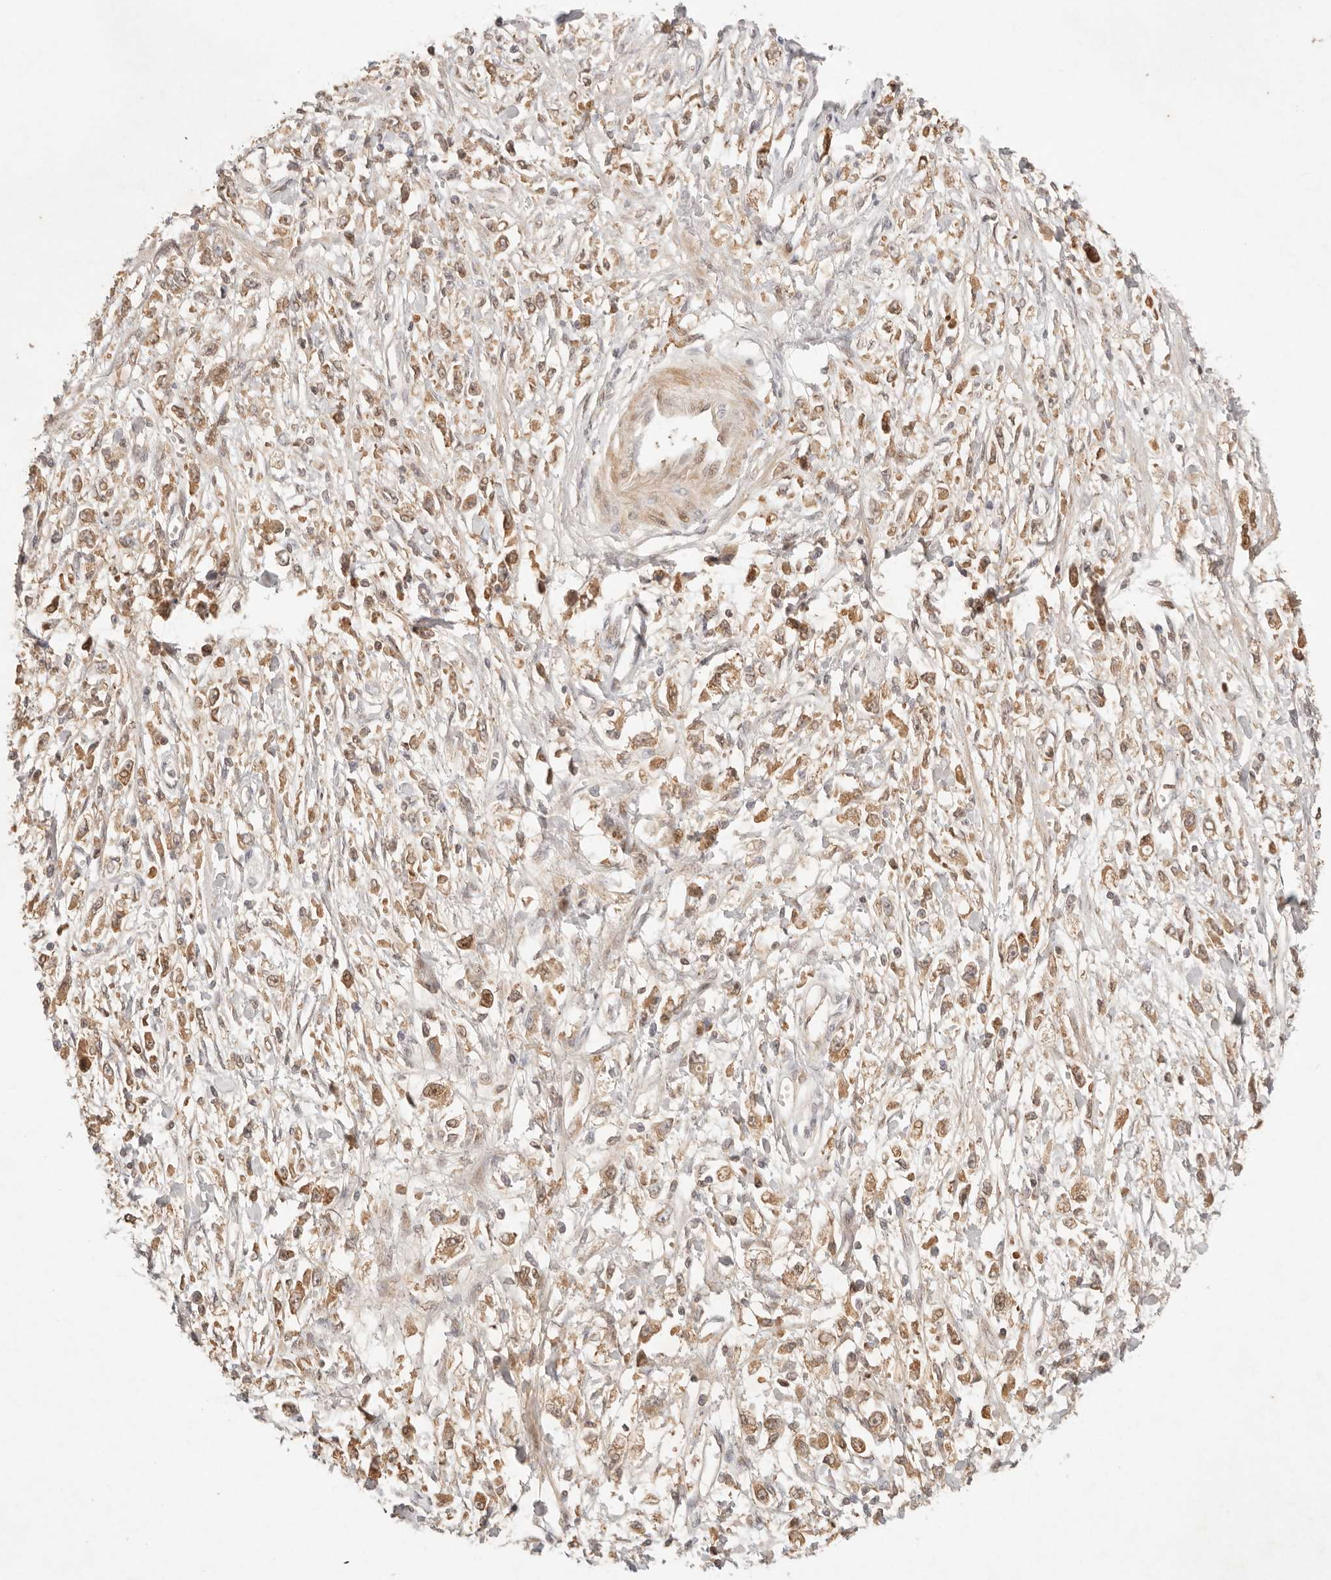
{"staining": {"intensity": "moderate", "quantity": ">75%", "location": "cytoplasmic/membranous,nuclear"}, "tissue": "stomach cancer", "cell_type": "Tumor cells", "image_type": "cancer", "snomed": [{"axis": "morphology", "description": "Adenocarcinoma, NOS"}, {"axis": "topography", "description": "Stomach"}], "caption": "Brown immunohistochemical staining in stomach adenocarcinoma demonstrates moderate cytoplasmic/membranous and nuclear staining in about >75% of tumor cells. Using DAB (brown) and hematoxylin (blue) stains, captured at high magnification using brightfield microscopy.", "gene": "PHLDA3", "patient": {"sex": "female", "age": 59}}